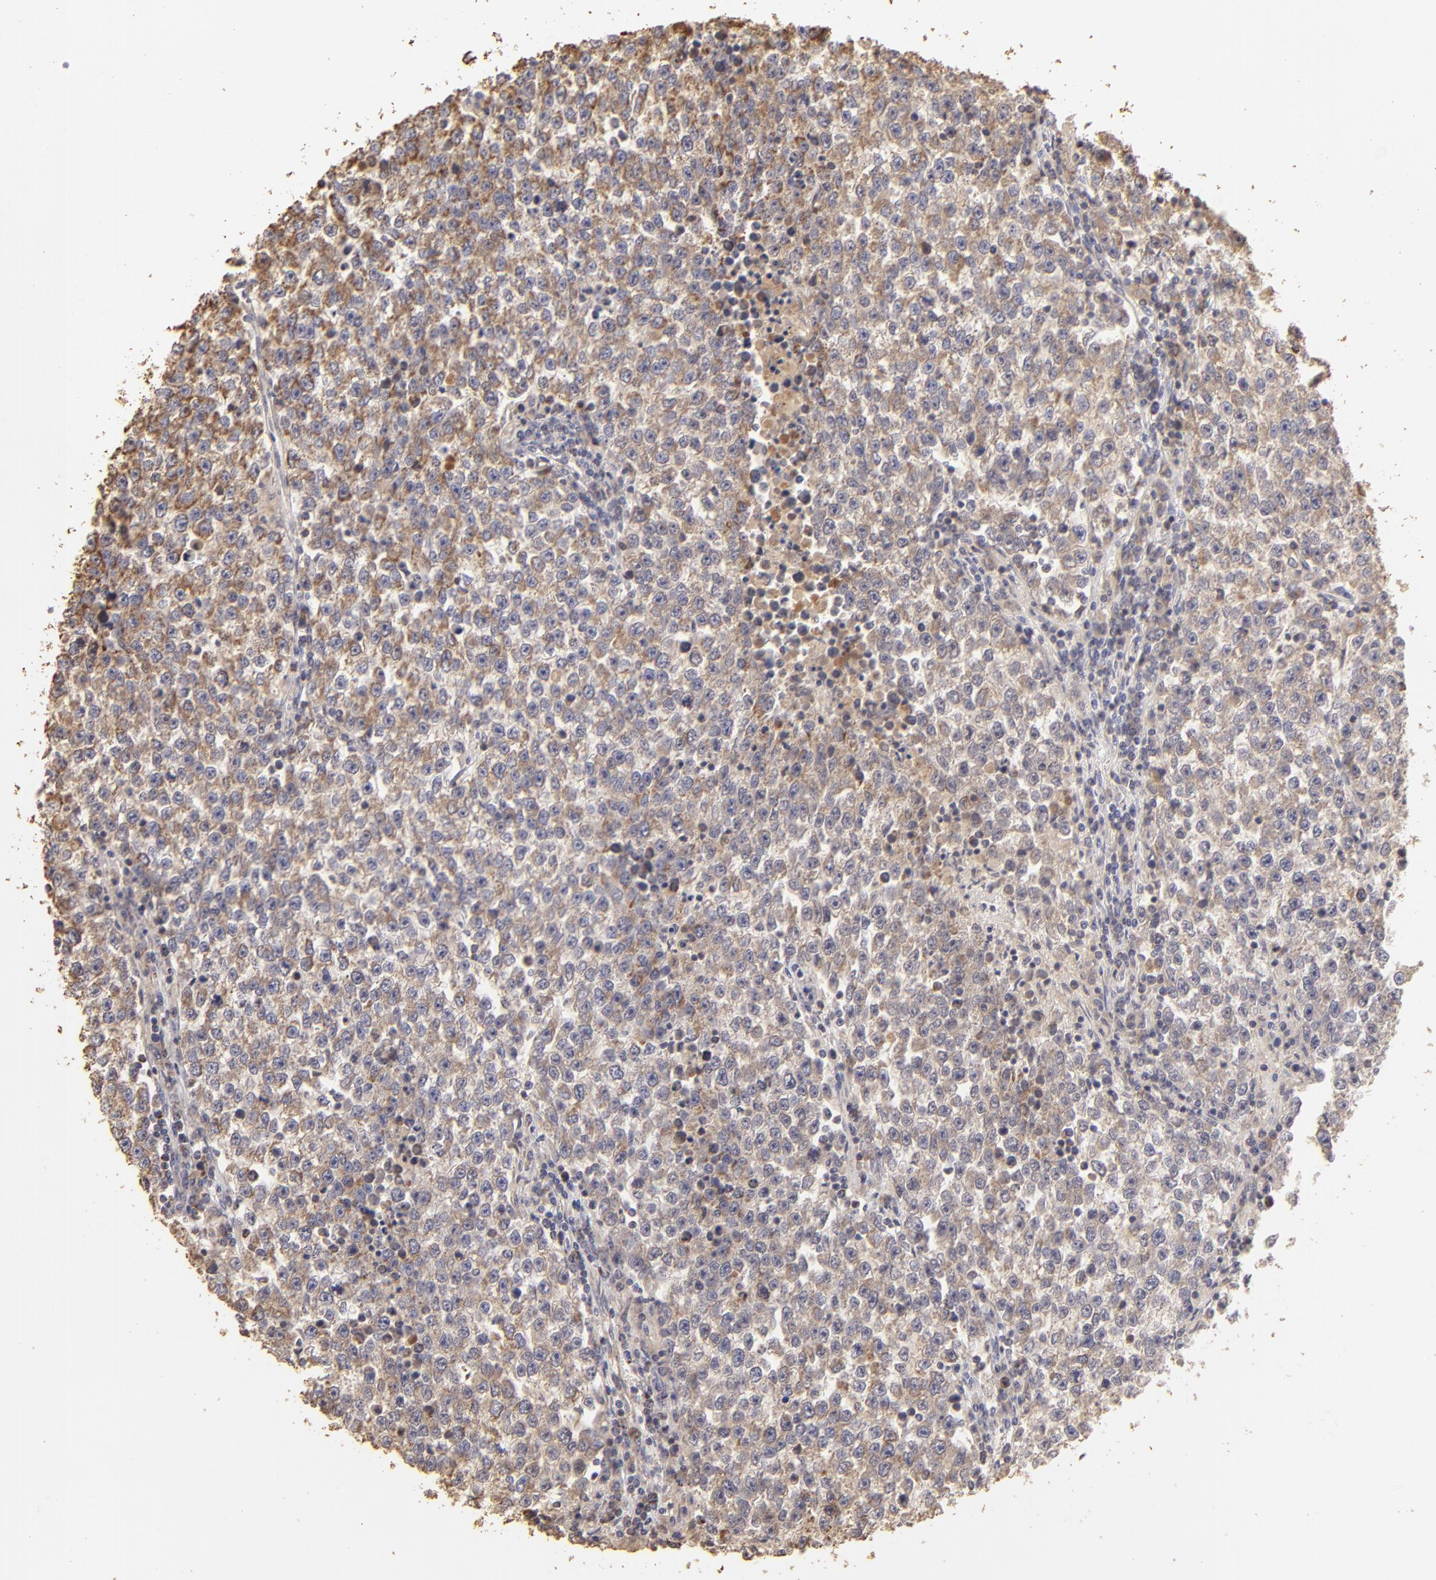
{"staining": {"intensity": "weak", "quantity": ">75%", "location": "cytoplasmic/membranous"}, "tissue": "testis cancer", "cell_type": "Tumor cells", "image_type": "cancer", "snomed": [{"axis": "morphology", "description": "Seminoma, NOS"}, {"axis": "topography", "description": "Testis"}], "caption": "A photomicrograph of testis cancer (seminoma) stained for a protein shows weak cytoplasmic/membranous brown staining in tumor cells.", "gene": "CFB", "patient": {"sex": "male", "age": 36}}